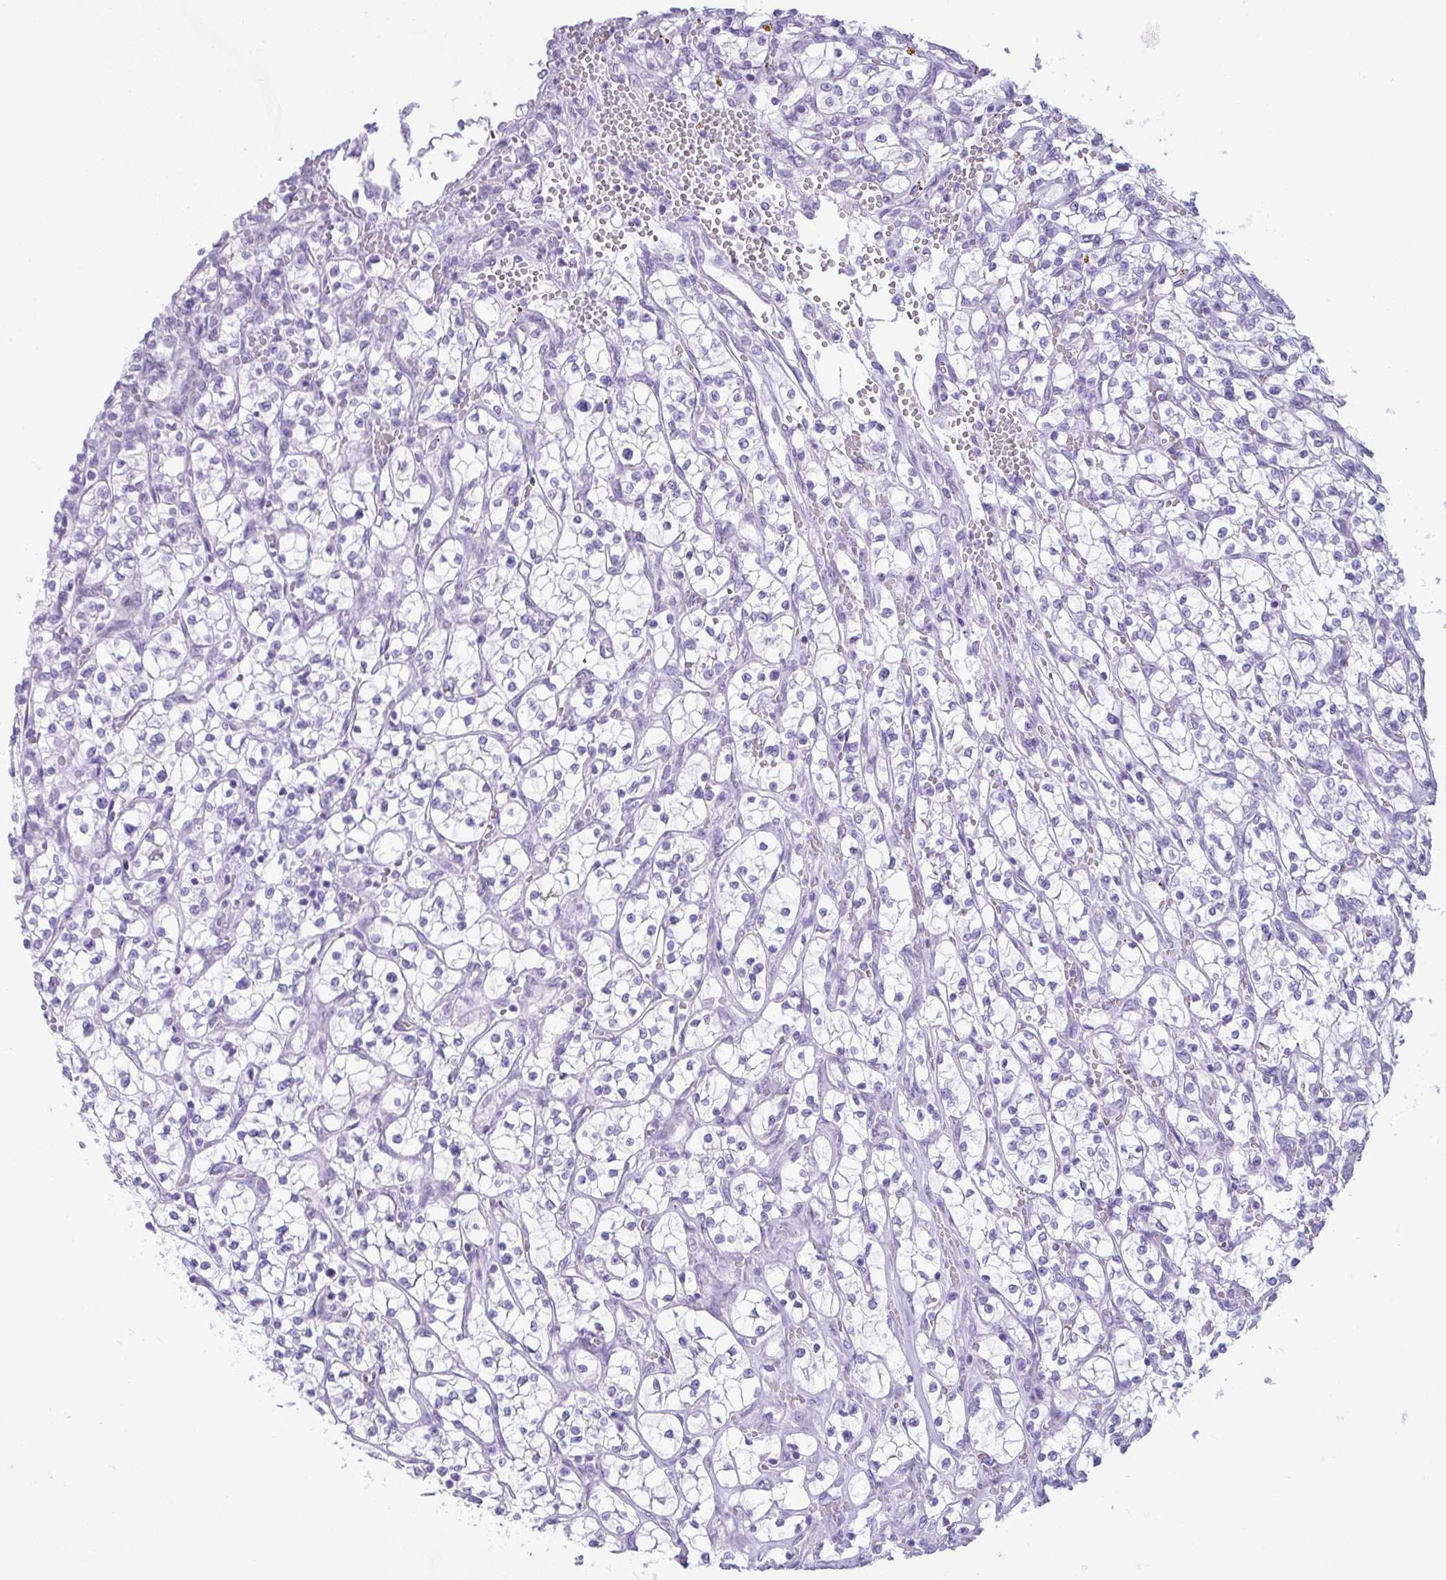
{"staining": {"intensity": "negative", "quantity": "none", "location": "none"}, "tissue": "renal cancer", "cell_type": "Tumor cells", "image_type": "cancer", "snomed": [{"axis": "morphology", "description": "Adenocarcinoma, NOS"}, {"axis": "topography", "description": "Kidney"}], "caption": "Image shows no significant protein staining in tumor cells of renal cancer (adenocarcinoma).", "gene": "RASL10A", "patient": {"sex": "female", "age": 64}}